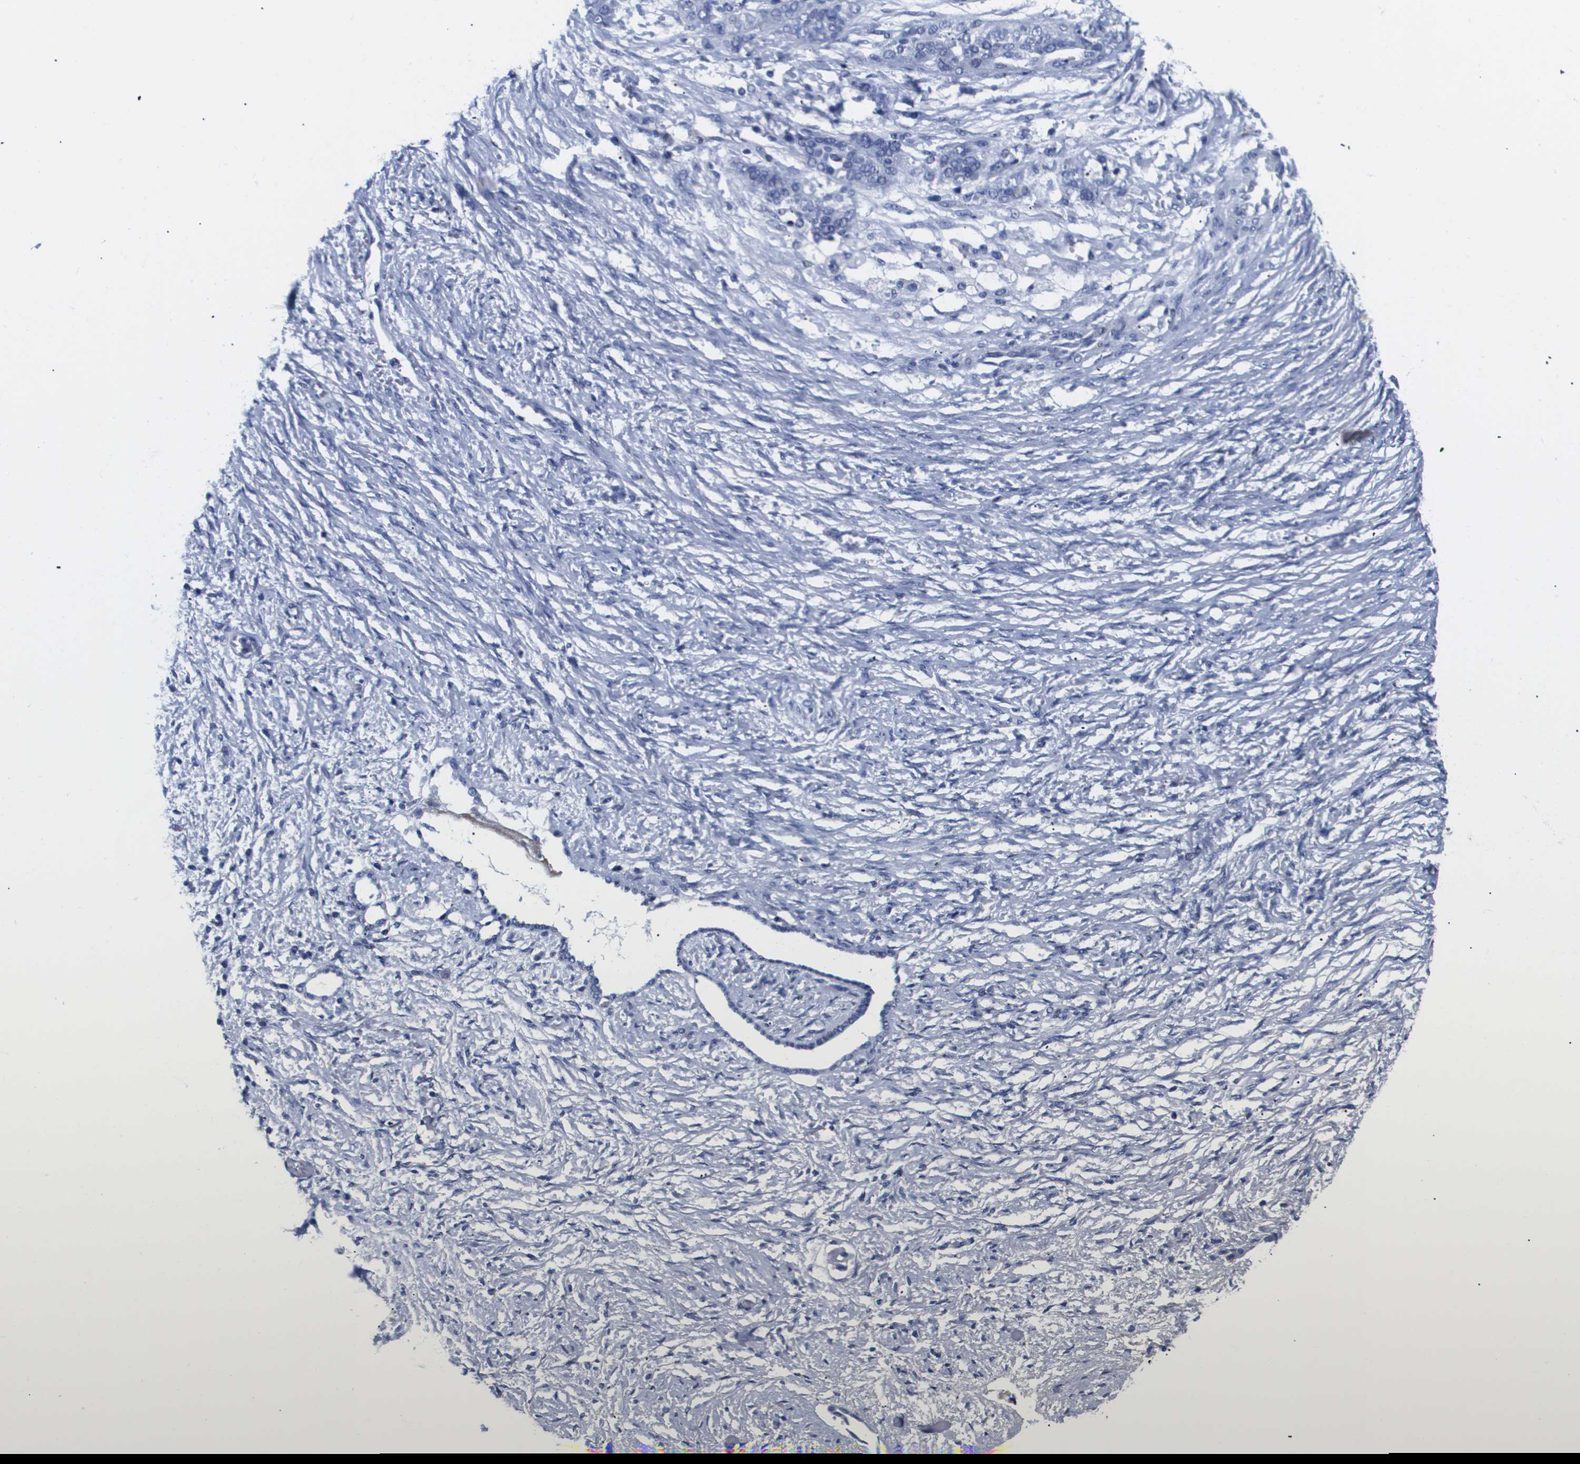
{"staining": {"intensity": "negative", "quantity": "none", "location": "none"}, "tissue": "ovarian cancer", "cell_type": "Tumor cells", "image_type": "cancer", "snomed": [{"axis": "morphology", "description": "Cystadenocarcinoma, serous, NOS"}, {"axis": "topography", "description": "Ovary"}], "caption": "IHC of human ovarian serous cystadenocarcinoma exhibits no expression in tumor cells.", "gene": "ATP6V0A4", "patient": {"sex": "female", "age": 44}}